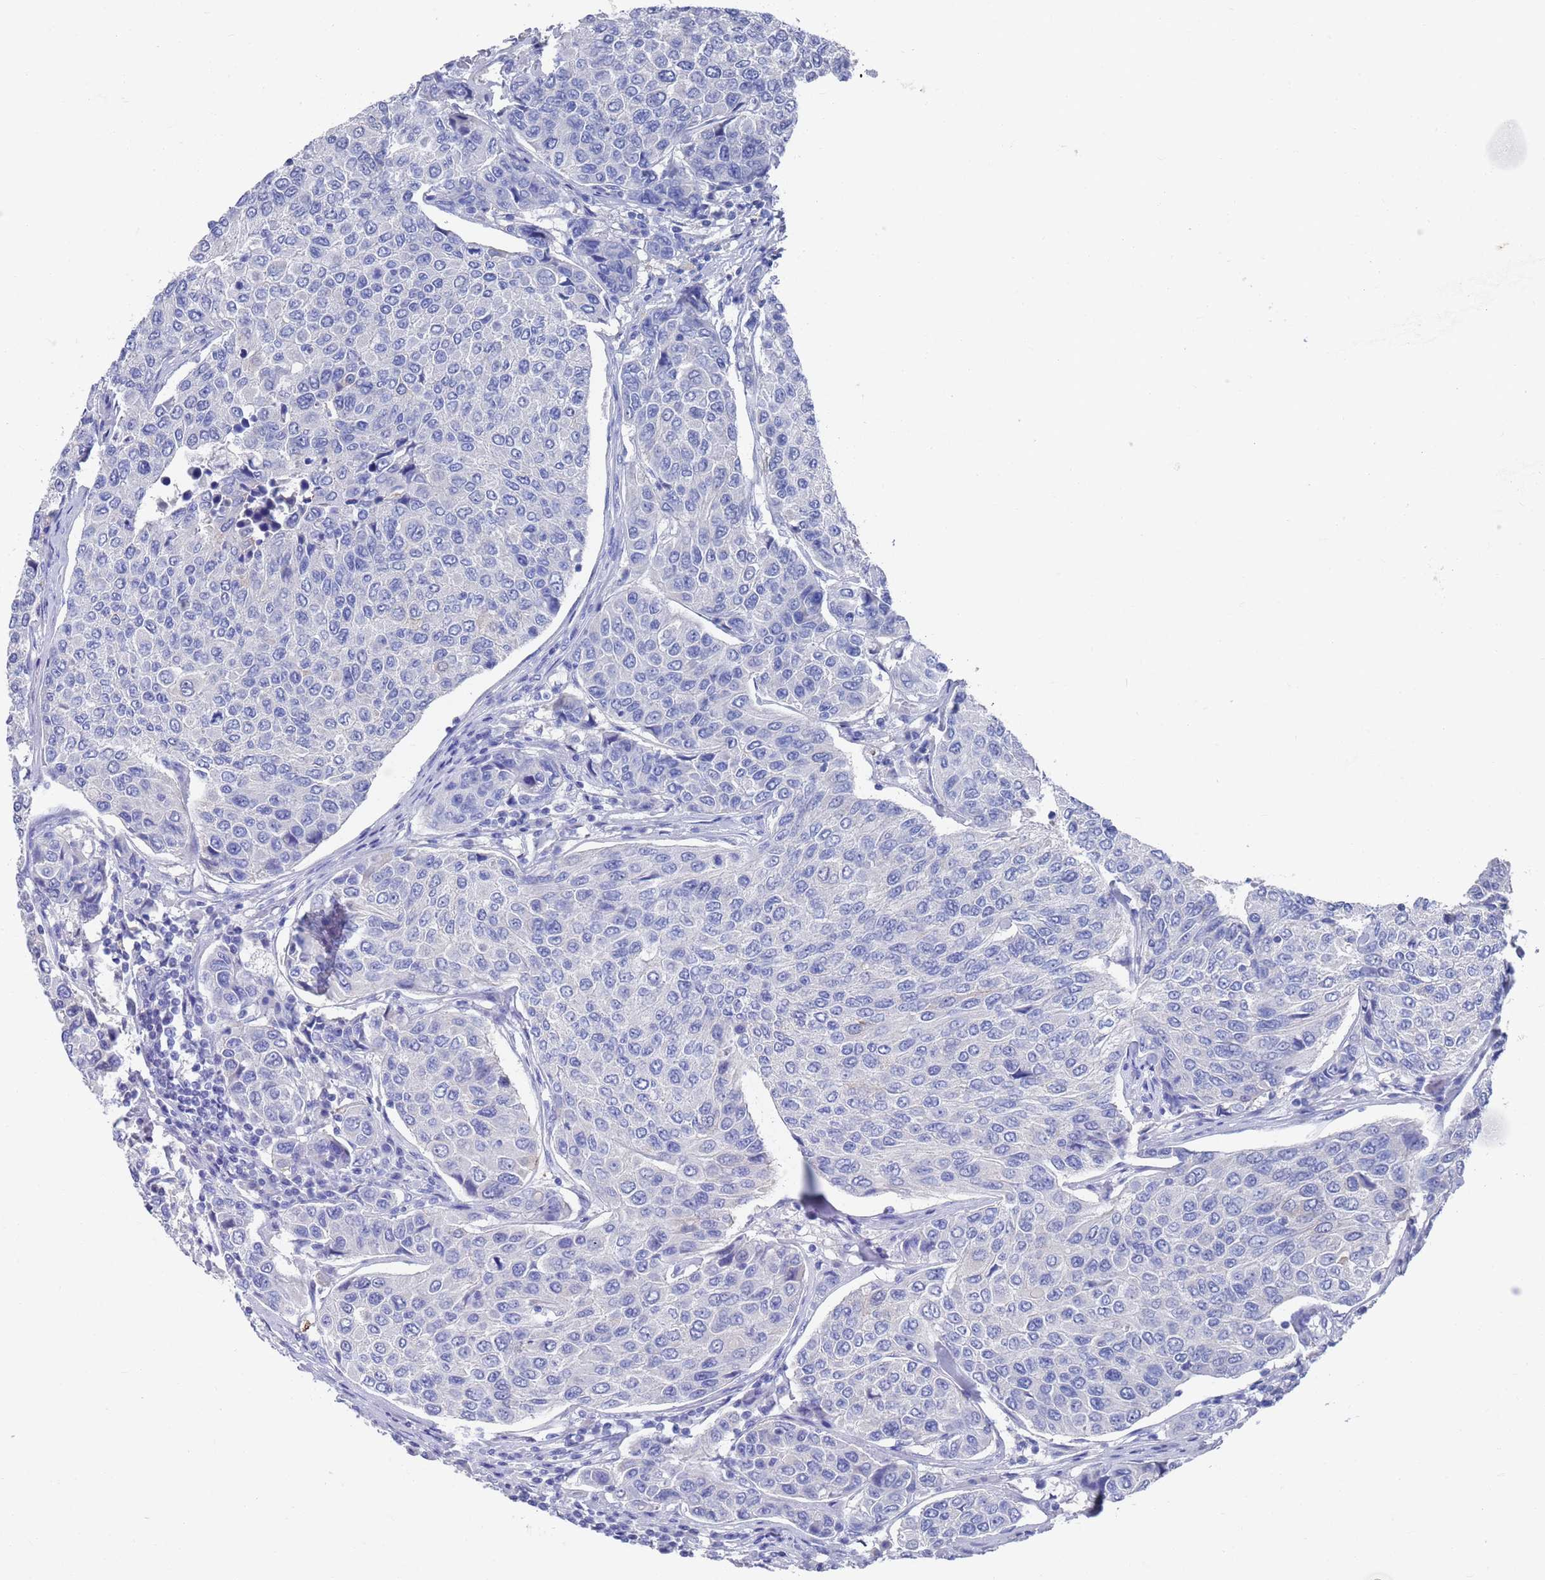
{"staining": {"intensity": "negative", "quantity": "none", "location": "none"}, "tissue": "breast cancer", "cell_type": "Tumor cells", "image_type": "cancer", "snomed": [{"axis": "morphology", "description": "Duct carcinoma"}, {"axis": "topography", "description": "Breast"}], "caption": "This histopathology image is of breast cancer (invasive ductal carcinoma) stained with IHC to label a protein in brown with the nuclei are counter-stained blue. There is no positivity in tumor cells. (Stains: DAB immunohistochemistry with hematoxylin counter stain, Microscopy: brightfield microscopy at high magnification).", "gene": "MTMR2", "patient": {"sex": "female", "age": 55}}